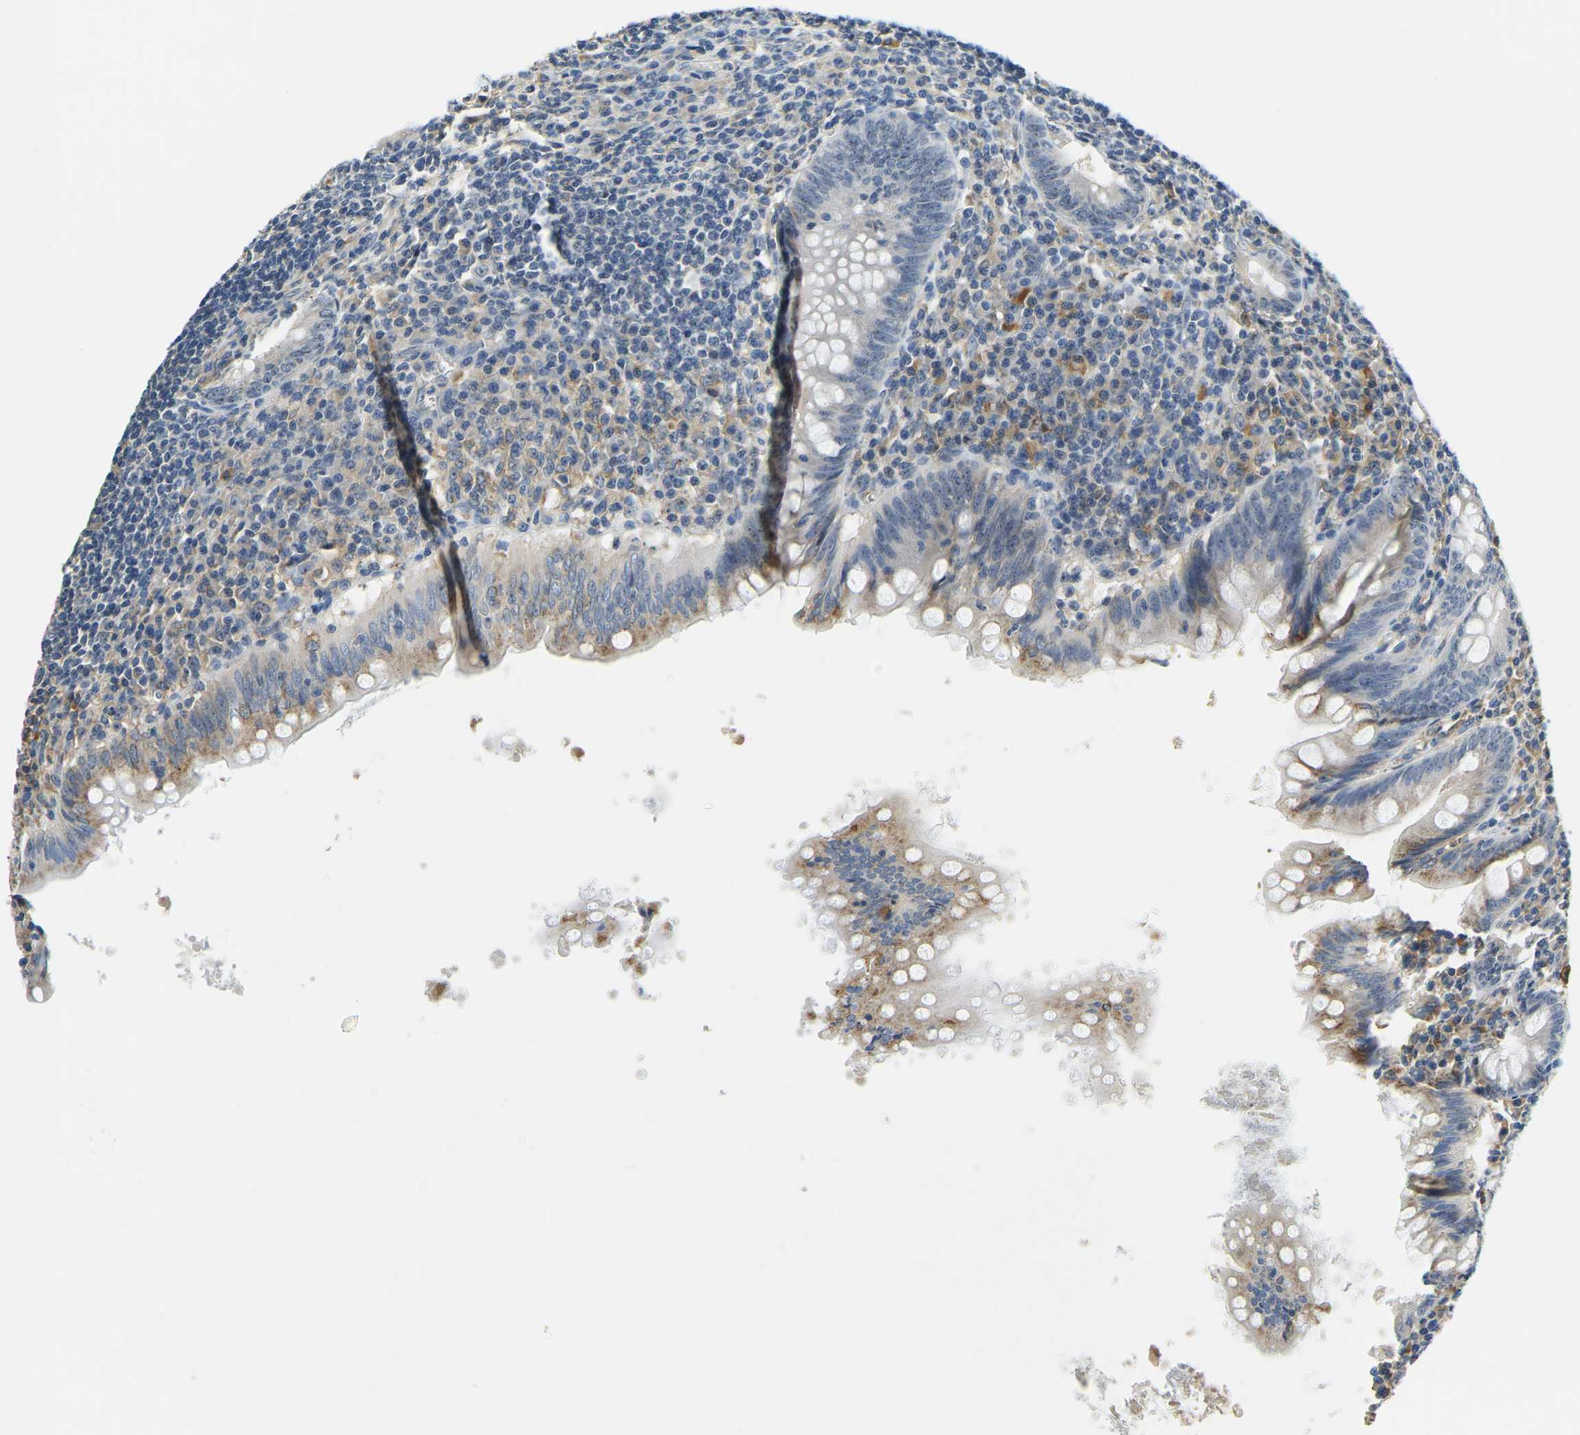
{"staining": {"intensity": "moderate", "quantity": "<25%", "location": "cytoplasmic/membranous"}, "tissue": "appendix", "cell_type": "Glandular cells", "image_type": "normal", "snomed": [{"axis": "morphology", "description": "Normal tissue, NOS"}, {"axis": "topography", "description": "Appendix"}], "caption": "Protein staining exhibits moderate cytoplasmic/membranous positivity in approximately <25% of glandular cells in unremarkable appendix. The staining was performed using DAB (3,3'-diaminobenzidine) to visualize the protein expression in brown, while the nuclei were stained in blue with hematoxylin (Magnification: 20x).", "gene": "RRP1", "patient": {"sex": "male", "age": 56}}